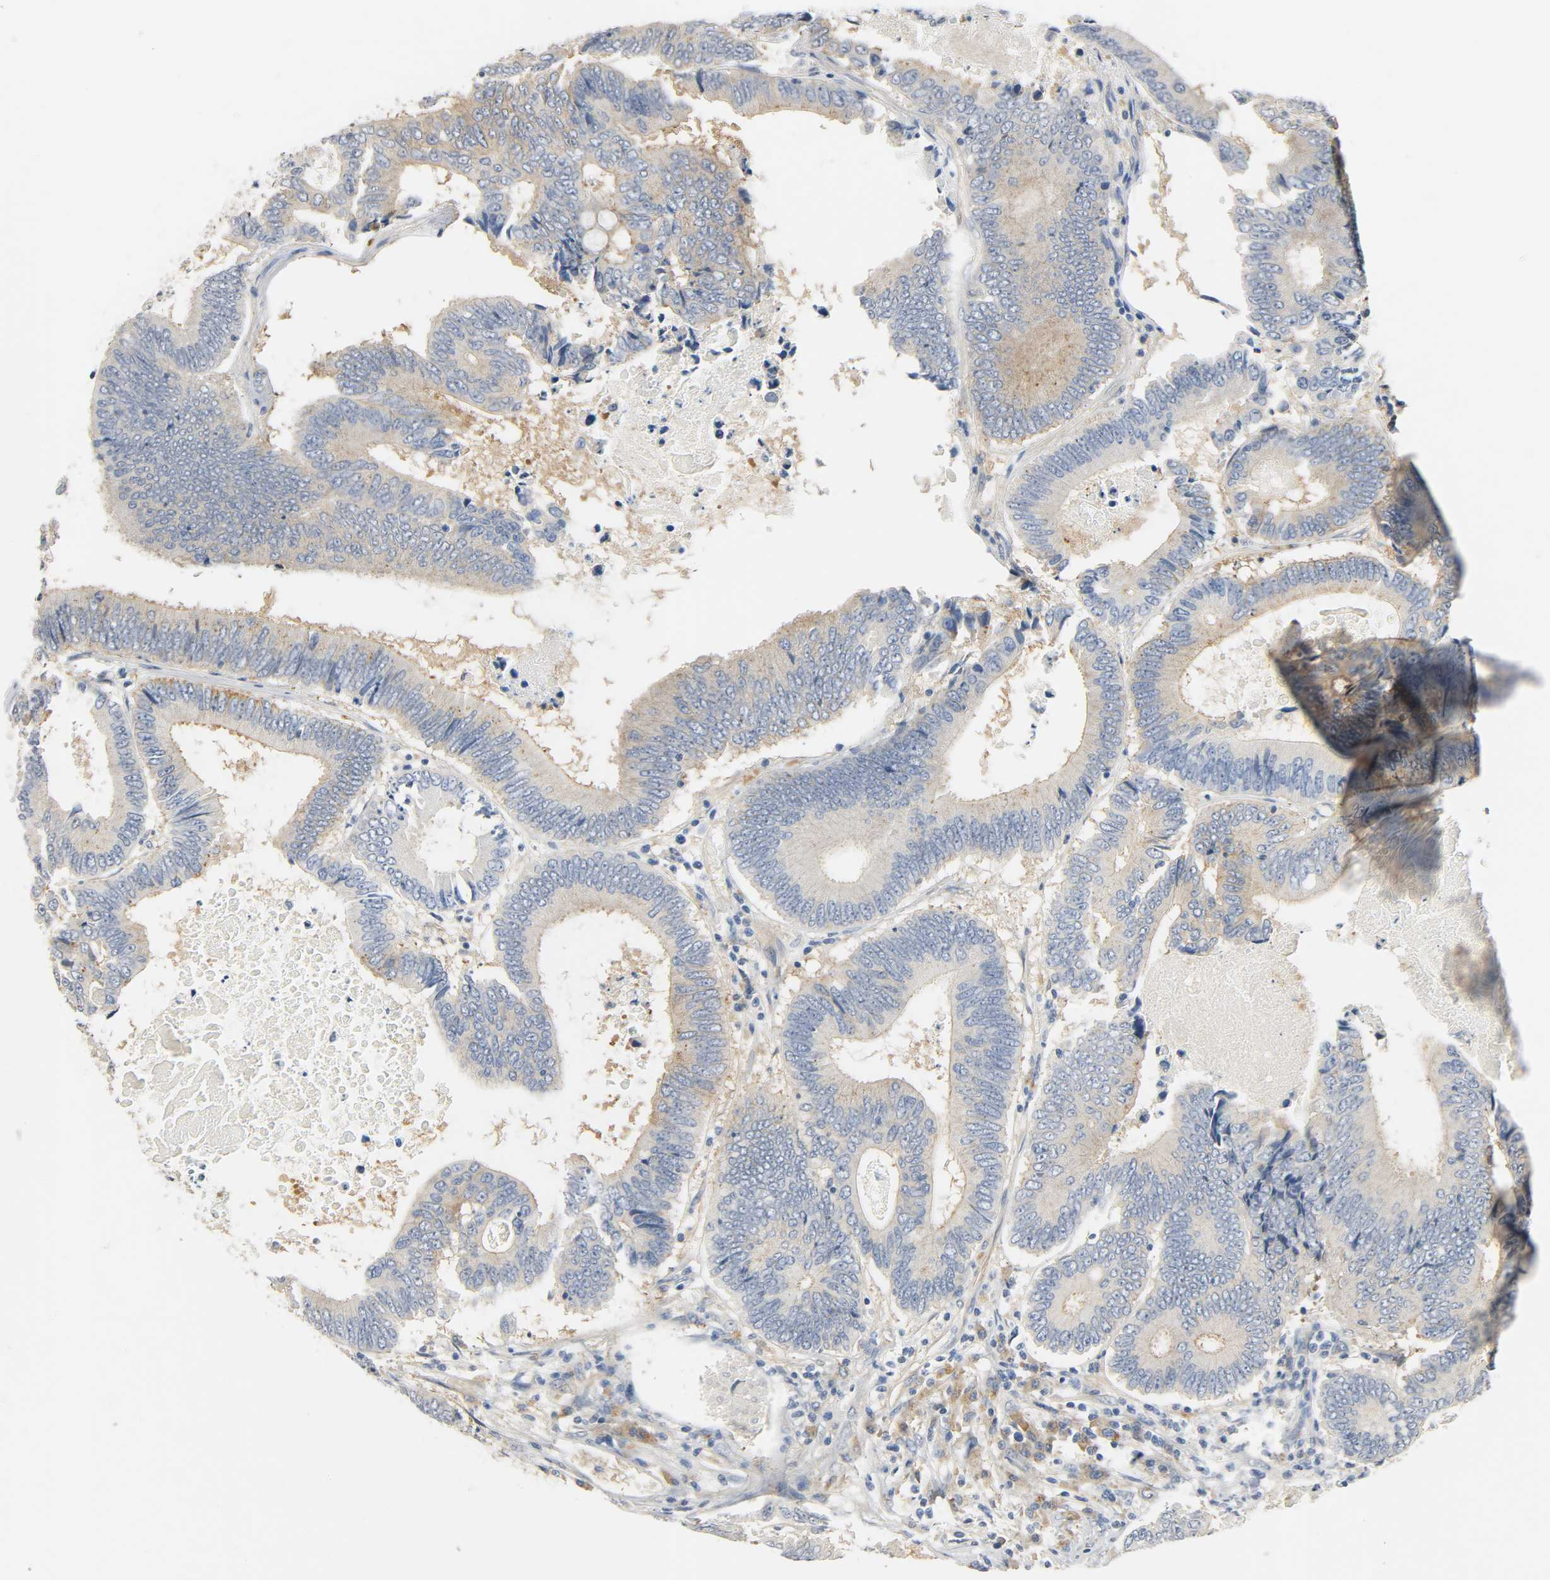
{"staining": {"intensity": "moderate", "quantity": ">75%", "location": "cytoplasmic/membranous"}, "tissue": "colorectal cancer", "cell_type": "Tumor cells", "image_type": "cancer", "snomed": [{"axis": "morphology", "description": "Adenocarcinoma, NOS"}, {"axis": "topography", "description": "Colon"}], "caption": "The photomicrograph exhibits a brown stain indicating the presence of a protein in the cytoplasmic/membranous of tumor cells in adenocarcinoma (colorectal).", "gene": "ARPC1A", "patient": {"sex": "female", "age": 78}}